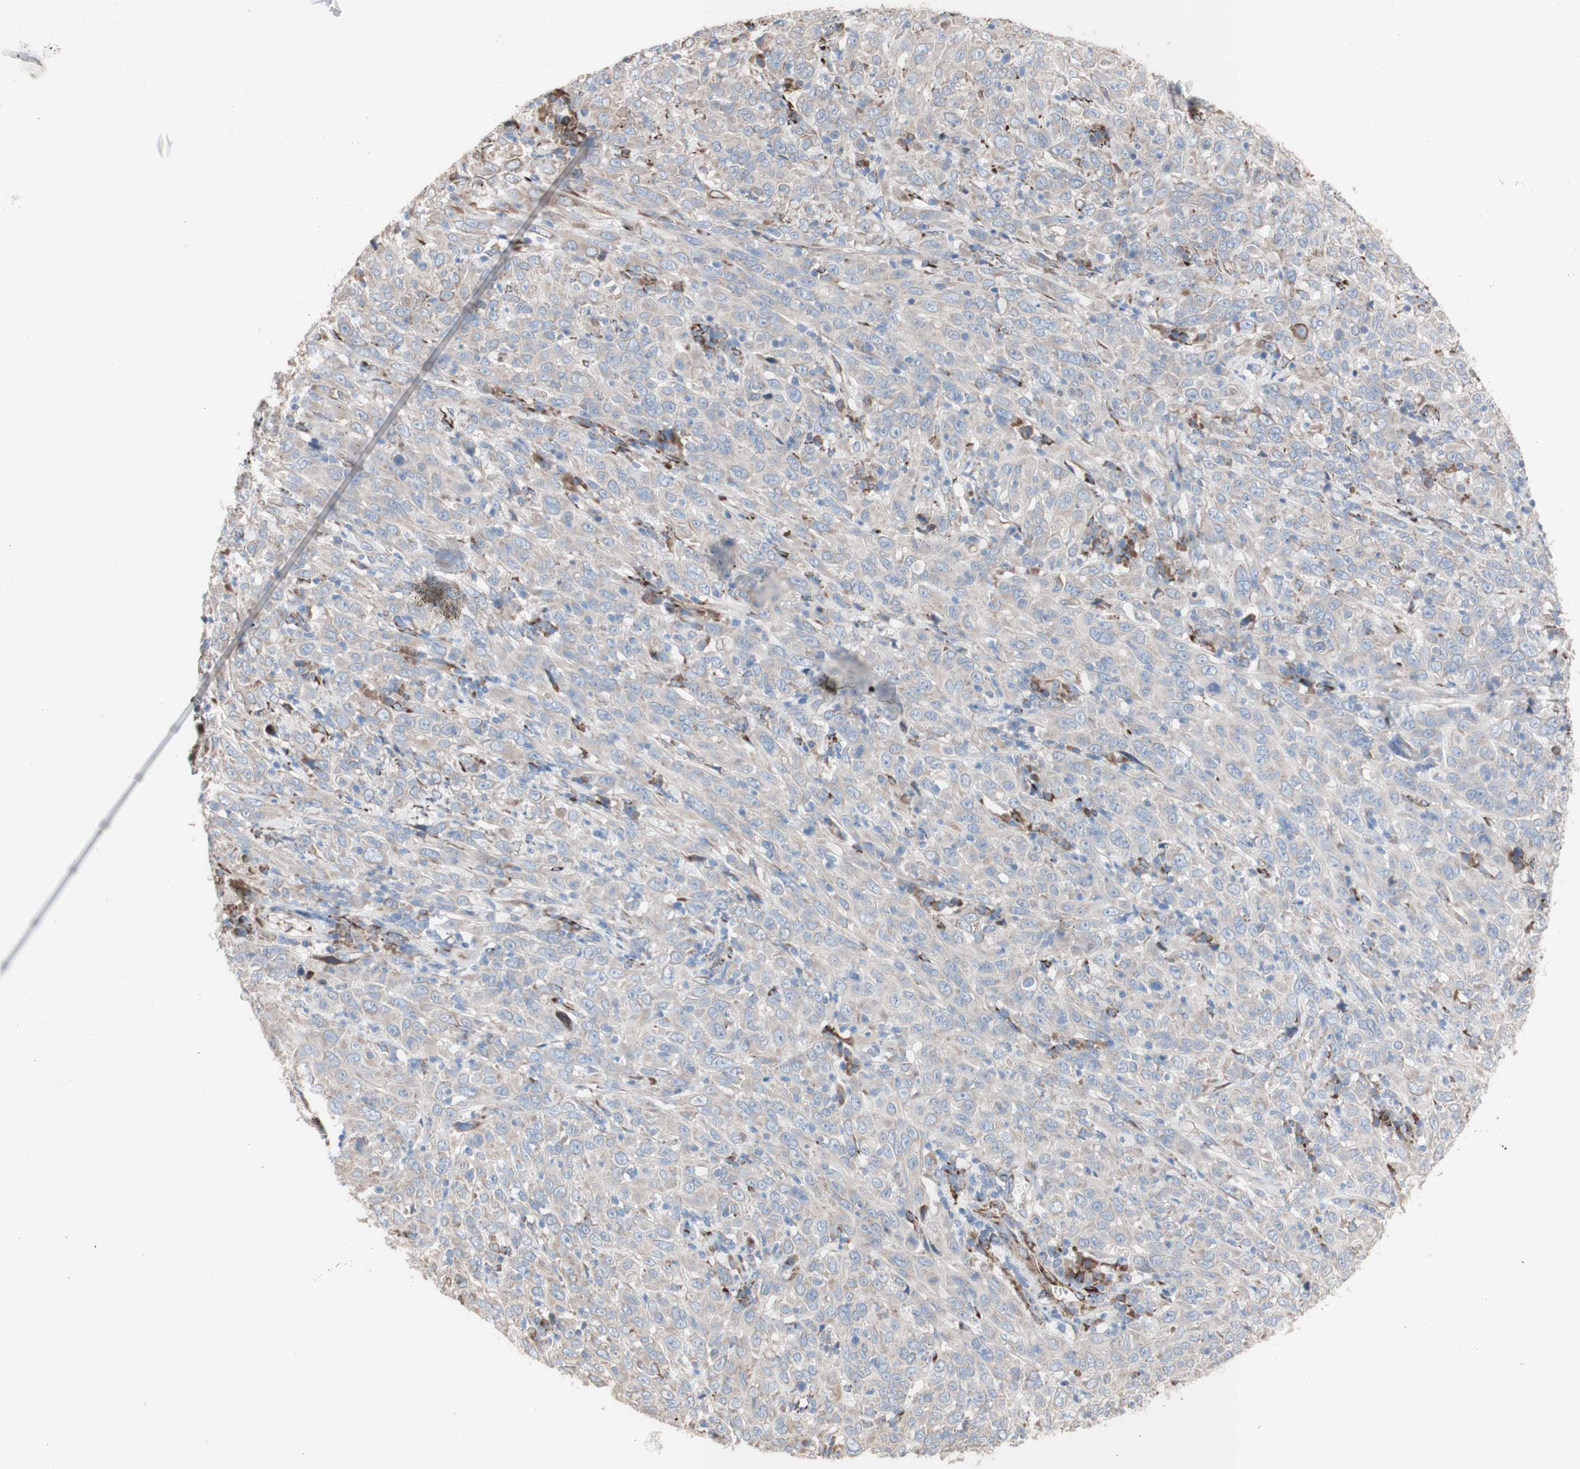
{"staining": {"intensity": "weak", "quantity": ">75%", "location": "cytoplasmic/membranous"}, "tissue": "cervical cancer", "cell_type": "Tumor cells", "image_type": "cancer", "snomed": [{"axis": "morphology", "description": "Squamous cell carcinoma, NOS"}, {"axis": "topography", "description": "Cervix"}], "caption": "Cervical cancer (squamous cell carcinoma) stained with a protein marker reveals weak staining in tumor cells.", "gene": "AGPAT5", "patient": {"sex": "female", "age": 46}}